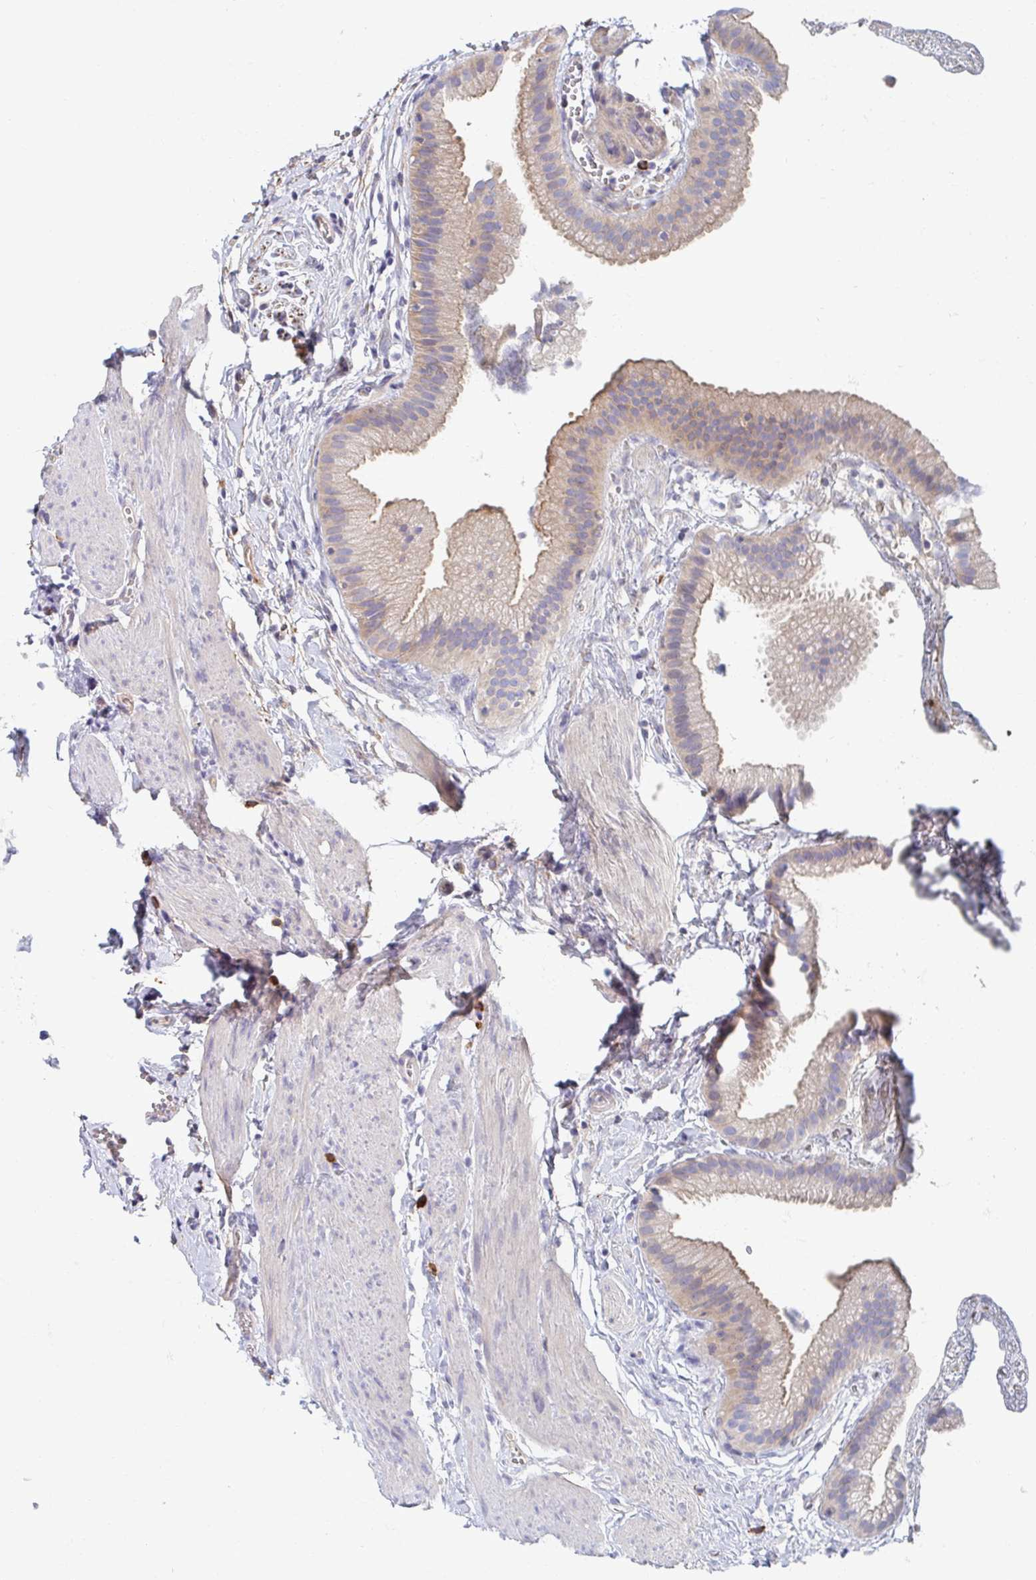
{"staining": {"intensity": "weak", "quantity": "<25%", "location": "cytoplasmic/membranous"}, "tissue": "gallbladder", "cell_type": "Glandular cells", "image_type": "normal", "snomed": [{"axis": "morphology", "description": "Normal tissue, NOS"}, {"axis": "topography", "description": "Gallbladder"}], "caption": "High magnification brightfield microscopy of unremarkable gallbladder stained with DAB (brown) and counterstained with hematoxylin (blue): glandular cells show no significant expression.", "gene": "MYLK2", "patient": {"sex": "female", "age": 63}}